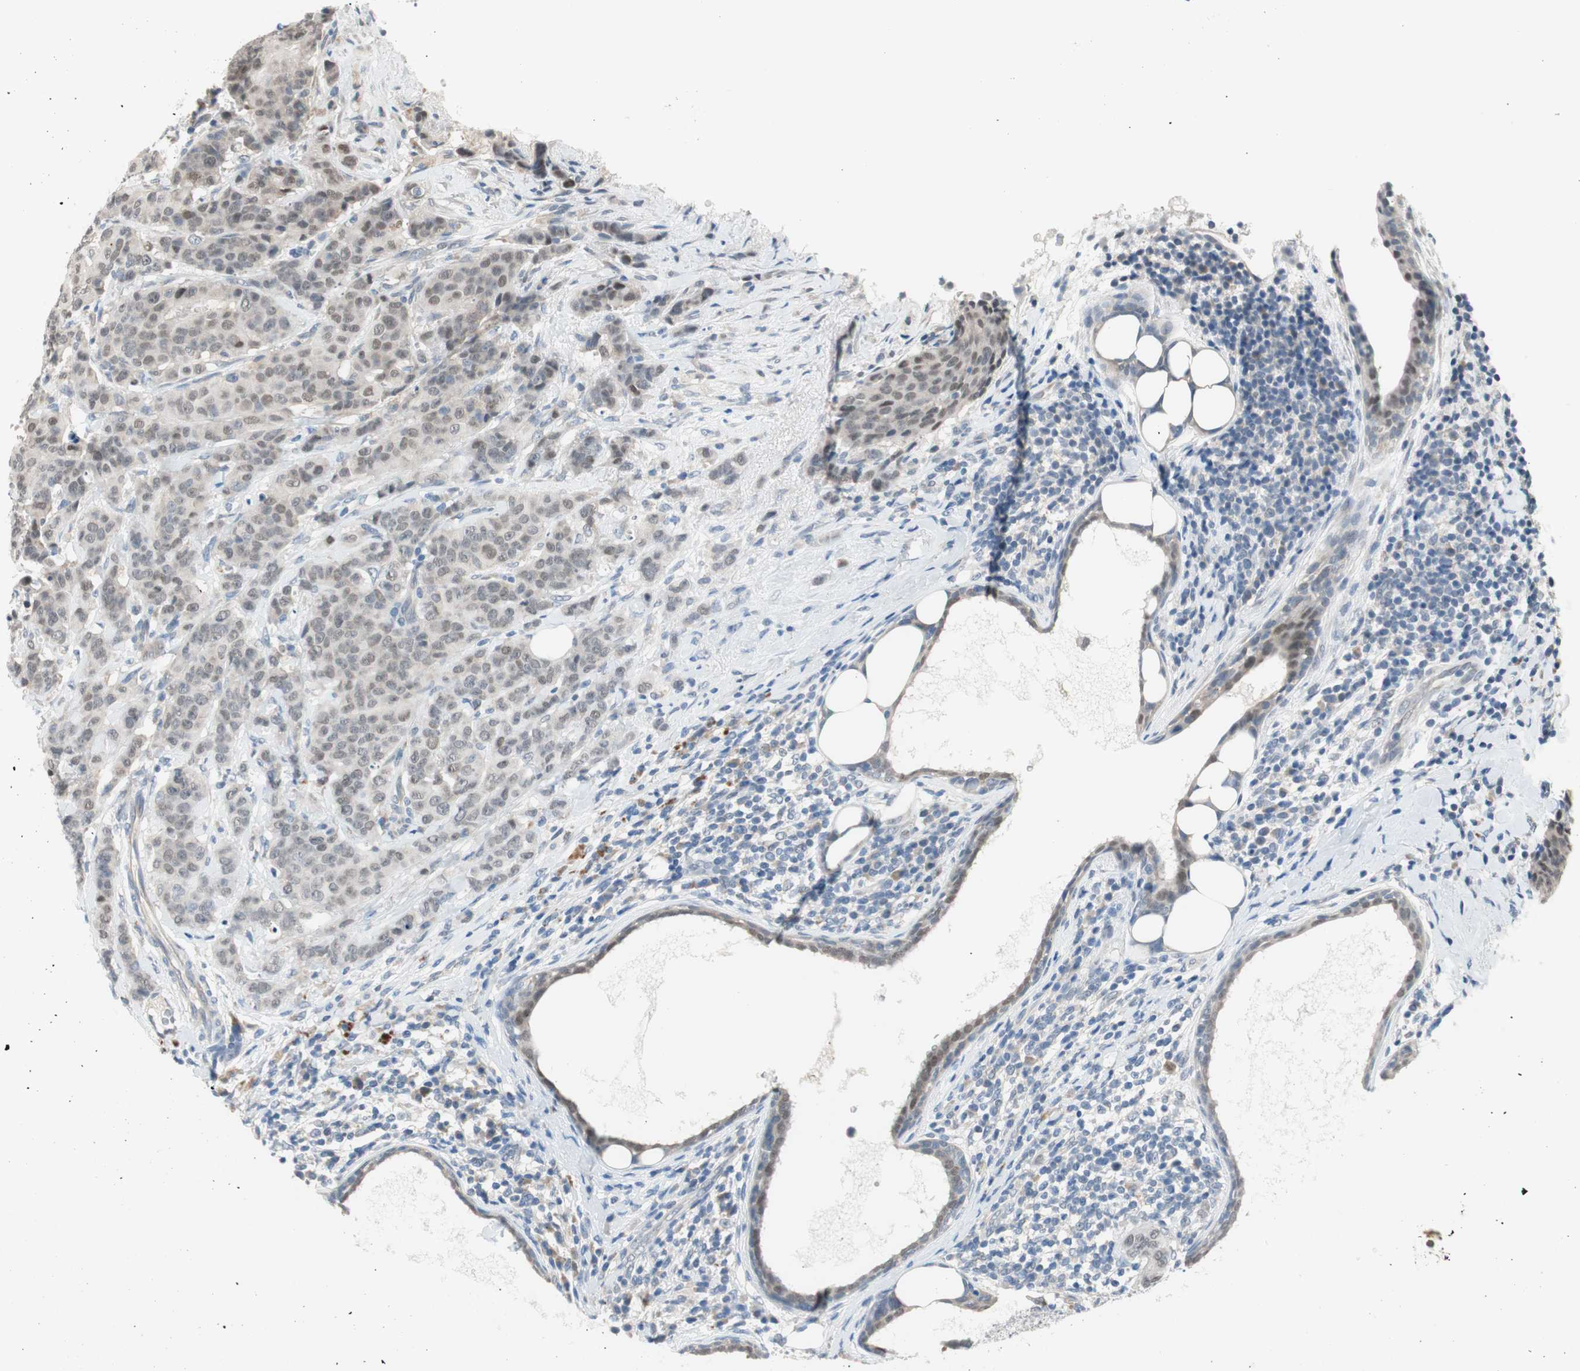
{"staining": {"intensity": "weak", "quantity": "25%-75%", "location": "nuclear"}, "tissue": "breast cancer", "cell_type": "Tumor cells", "image_type": "cancer", "snomed": [{"axis": "morphology", "description": "Duct carcinoma"}, {"axis": "topography", "description": "Breast"}], "caption": "Protein staining exhibits weak nuclear expression in approximately 25%-75% of tumor cells in intraductal carcinoma (breast).", "gene": "GRHL1", "patient": {"sex": "female", "age": 40}}